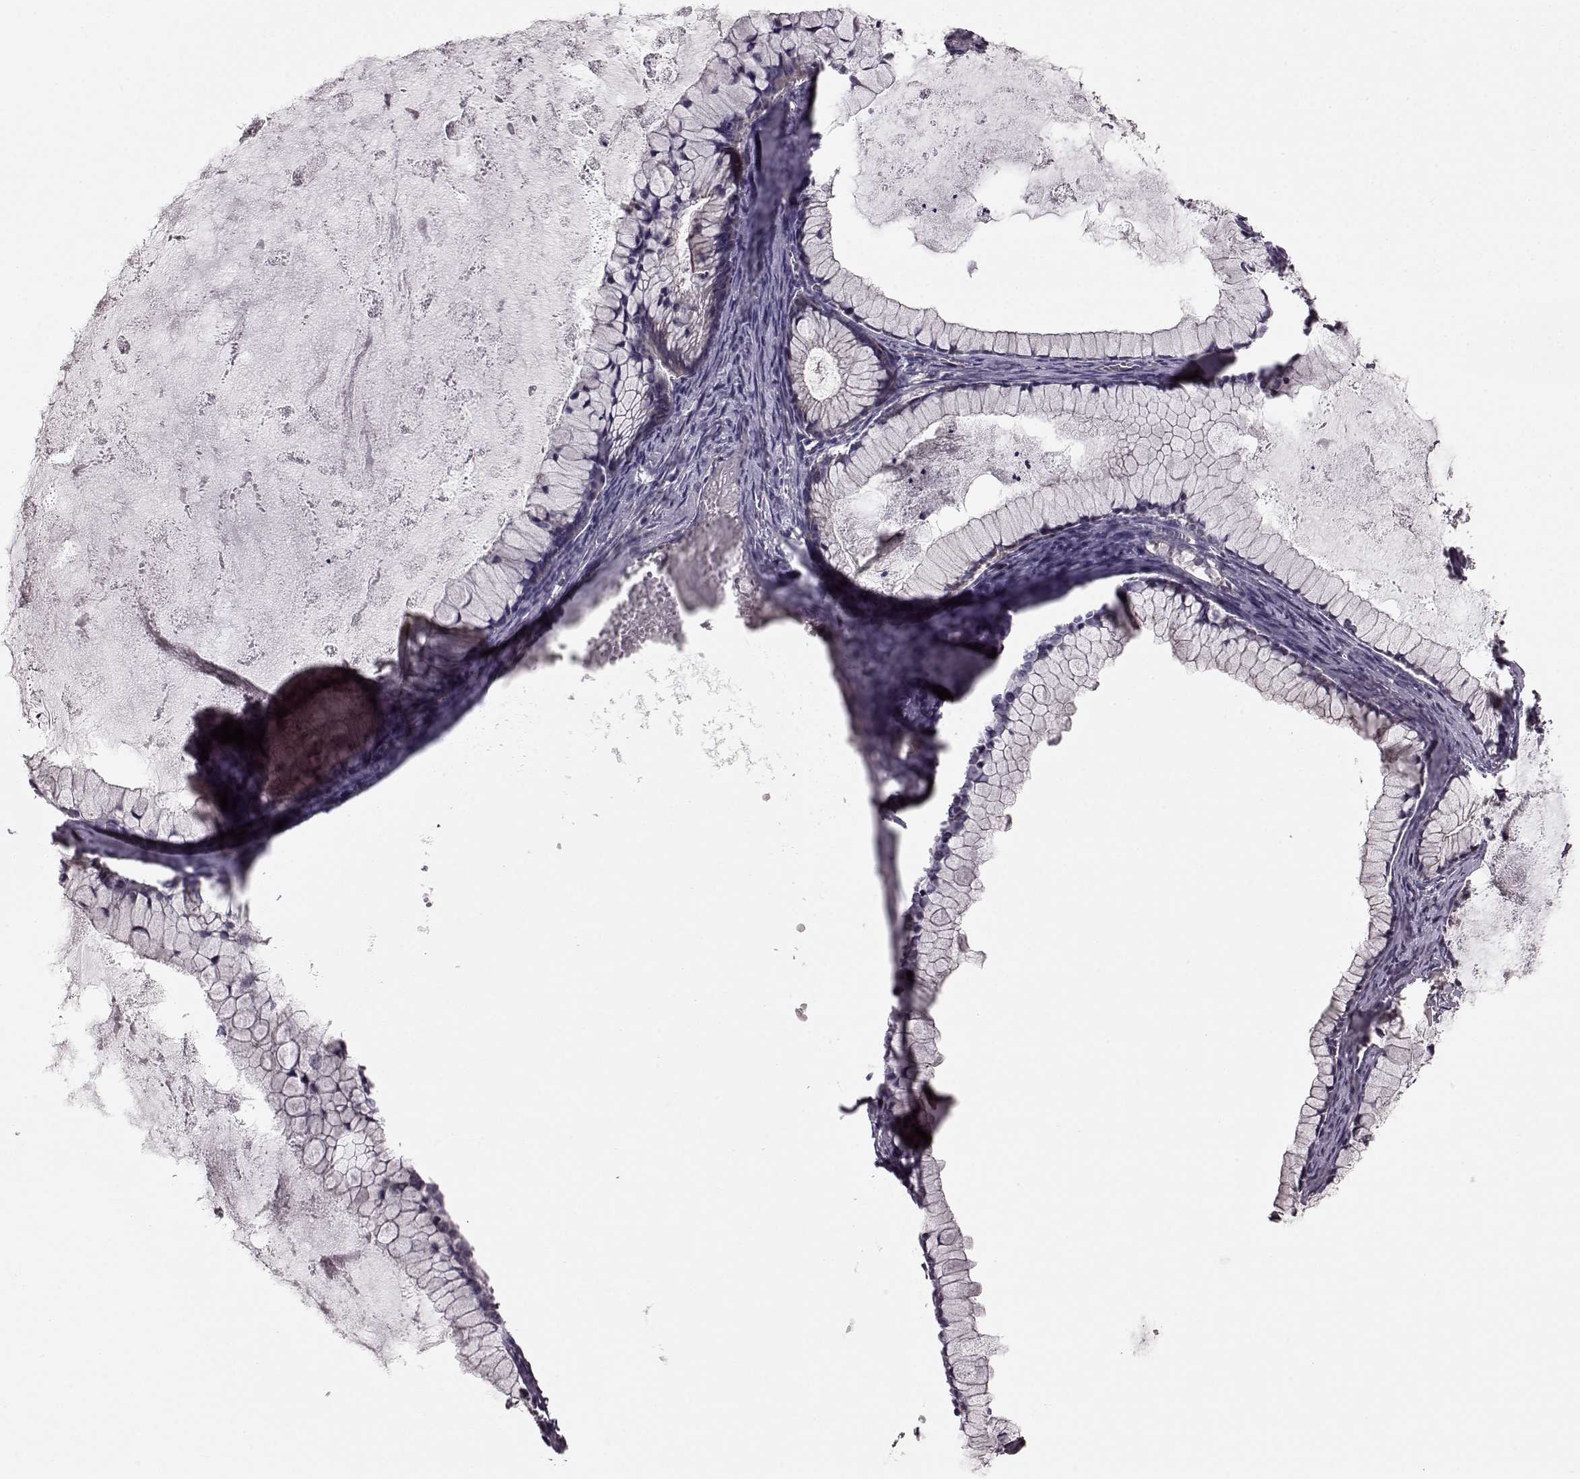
{"staining": {"intensity": "negative", "quantity": "none", "location": "none"}, "tissue": "ovarian cancer", "cell_type": "Tumor cells", "image_type": "cancer", "snomed": [{"axis": "morphology", "description": "Cystadenocarcinoma, mucinous, NOS"}, {"axis": "topography", "description": "Ovary"}], "caption": "Immunohistochemistry (IHC) micrograph of ovarian mucinous cystadenocarcinoma stained for a protein (brown), which shows no staining in tumor cells.", "gene": "SLC22A18", "patient": {"sex": "female", "age": 41}}